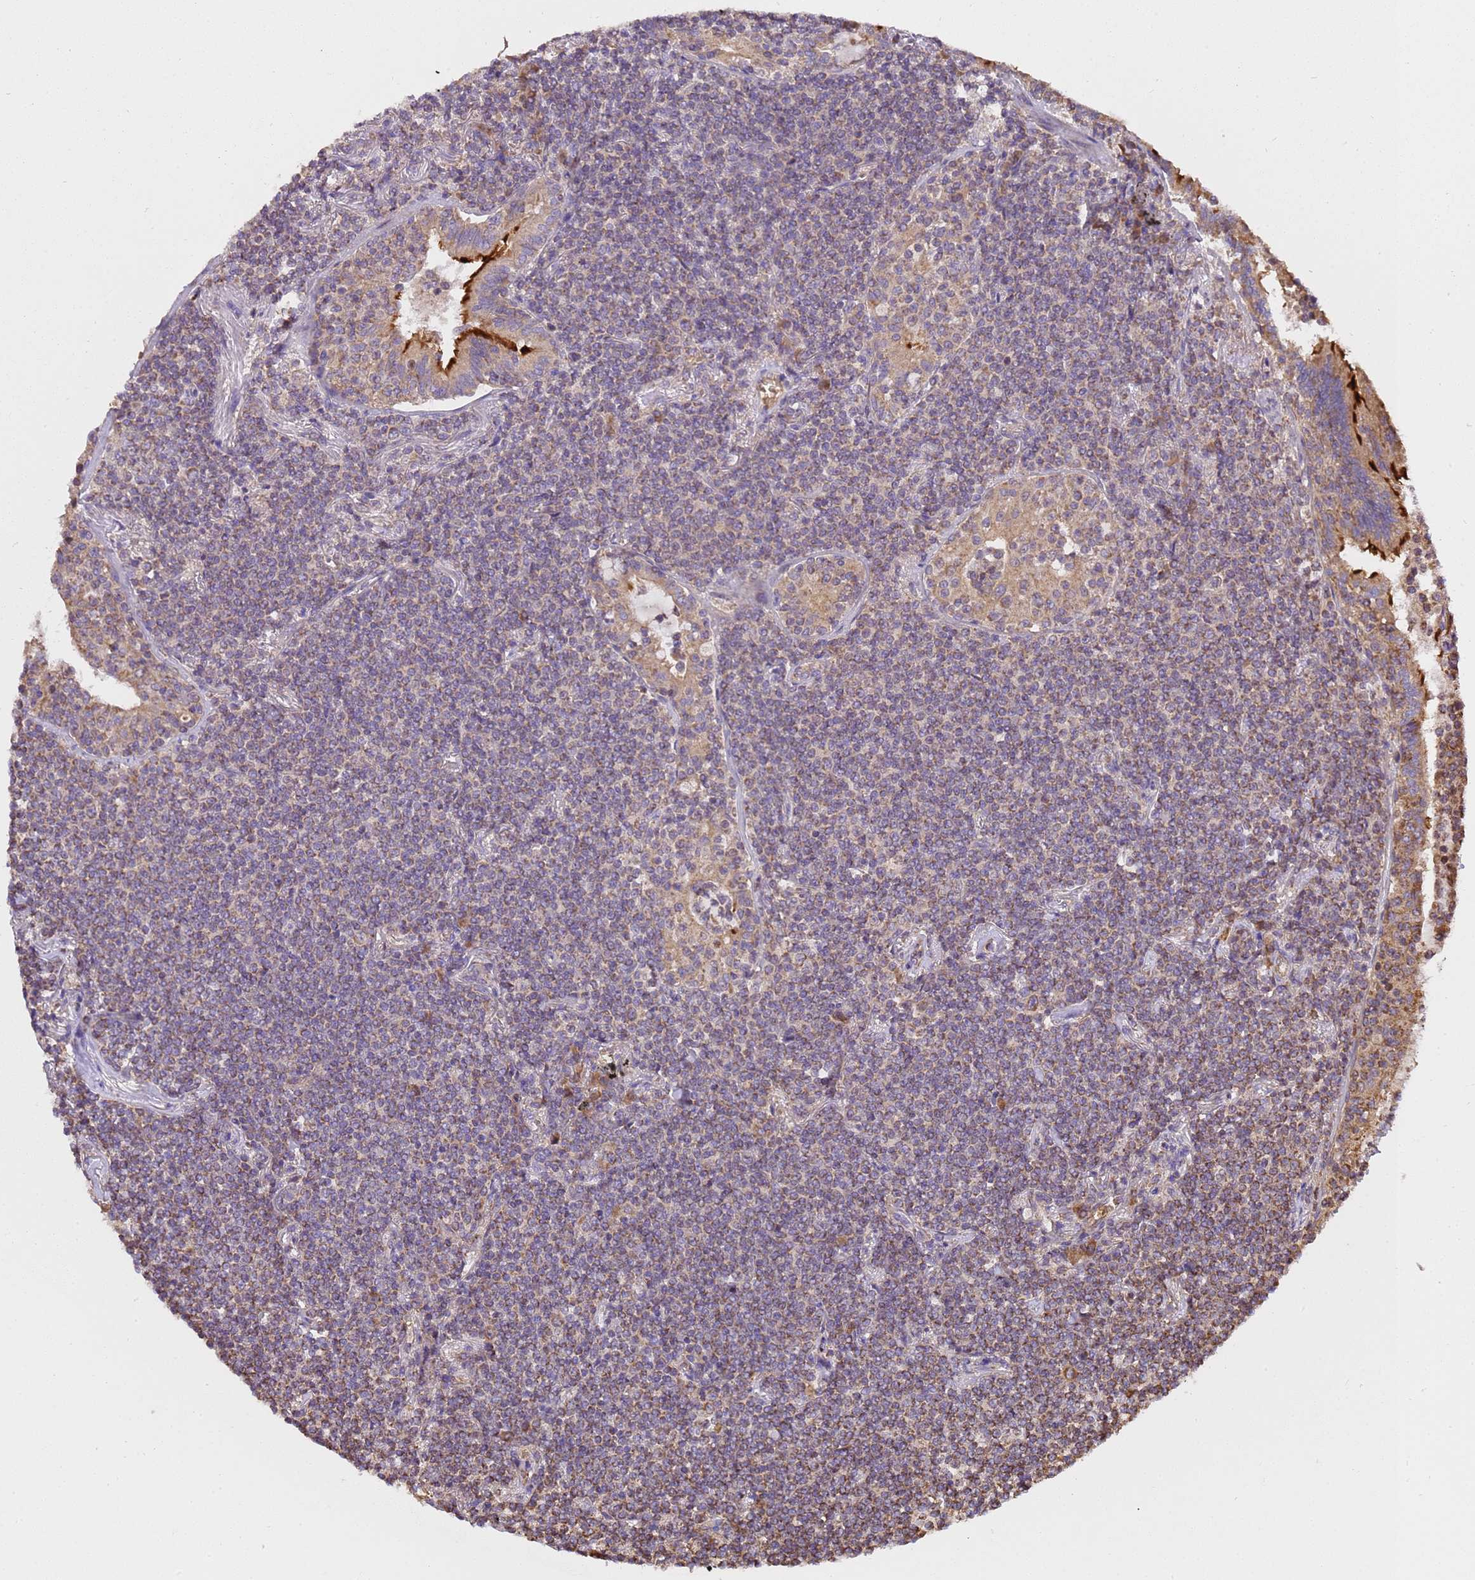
{"staining": {"intensity": "weak", "quantity": "25%-75%", "location": "cytoplasmic/membranous"}, "tissue": "lymphoma", "cell_type": "Tumor cells", "image_type": "cancer", "snomed": [{"axis": "morphology", "description": "Malignant lymphoma, non-Hodgkin's type, Low grade"}, {"axis": "topography", "description": "Lung"}], "caption": "Immunohistochemistry (IHC) image of human lymphoma stained for a protein (brown), which exhibits low levels of weak cytoplasmic/membranous expression in about 25%-75% of tumor cells.", "gene": "LRRIQ1", "patient": {"sex": "female", "age": 71}}